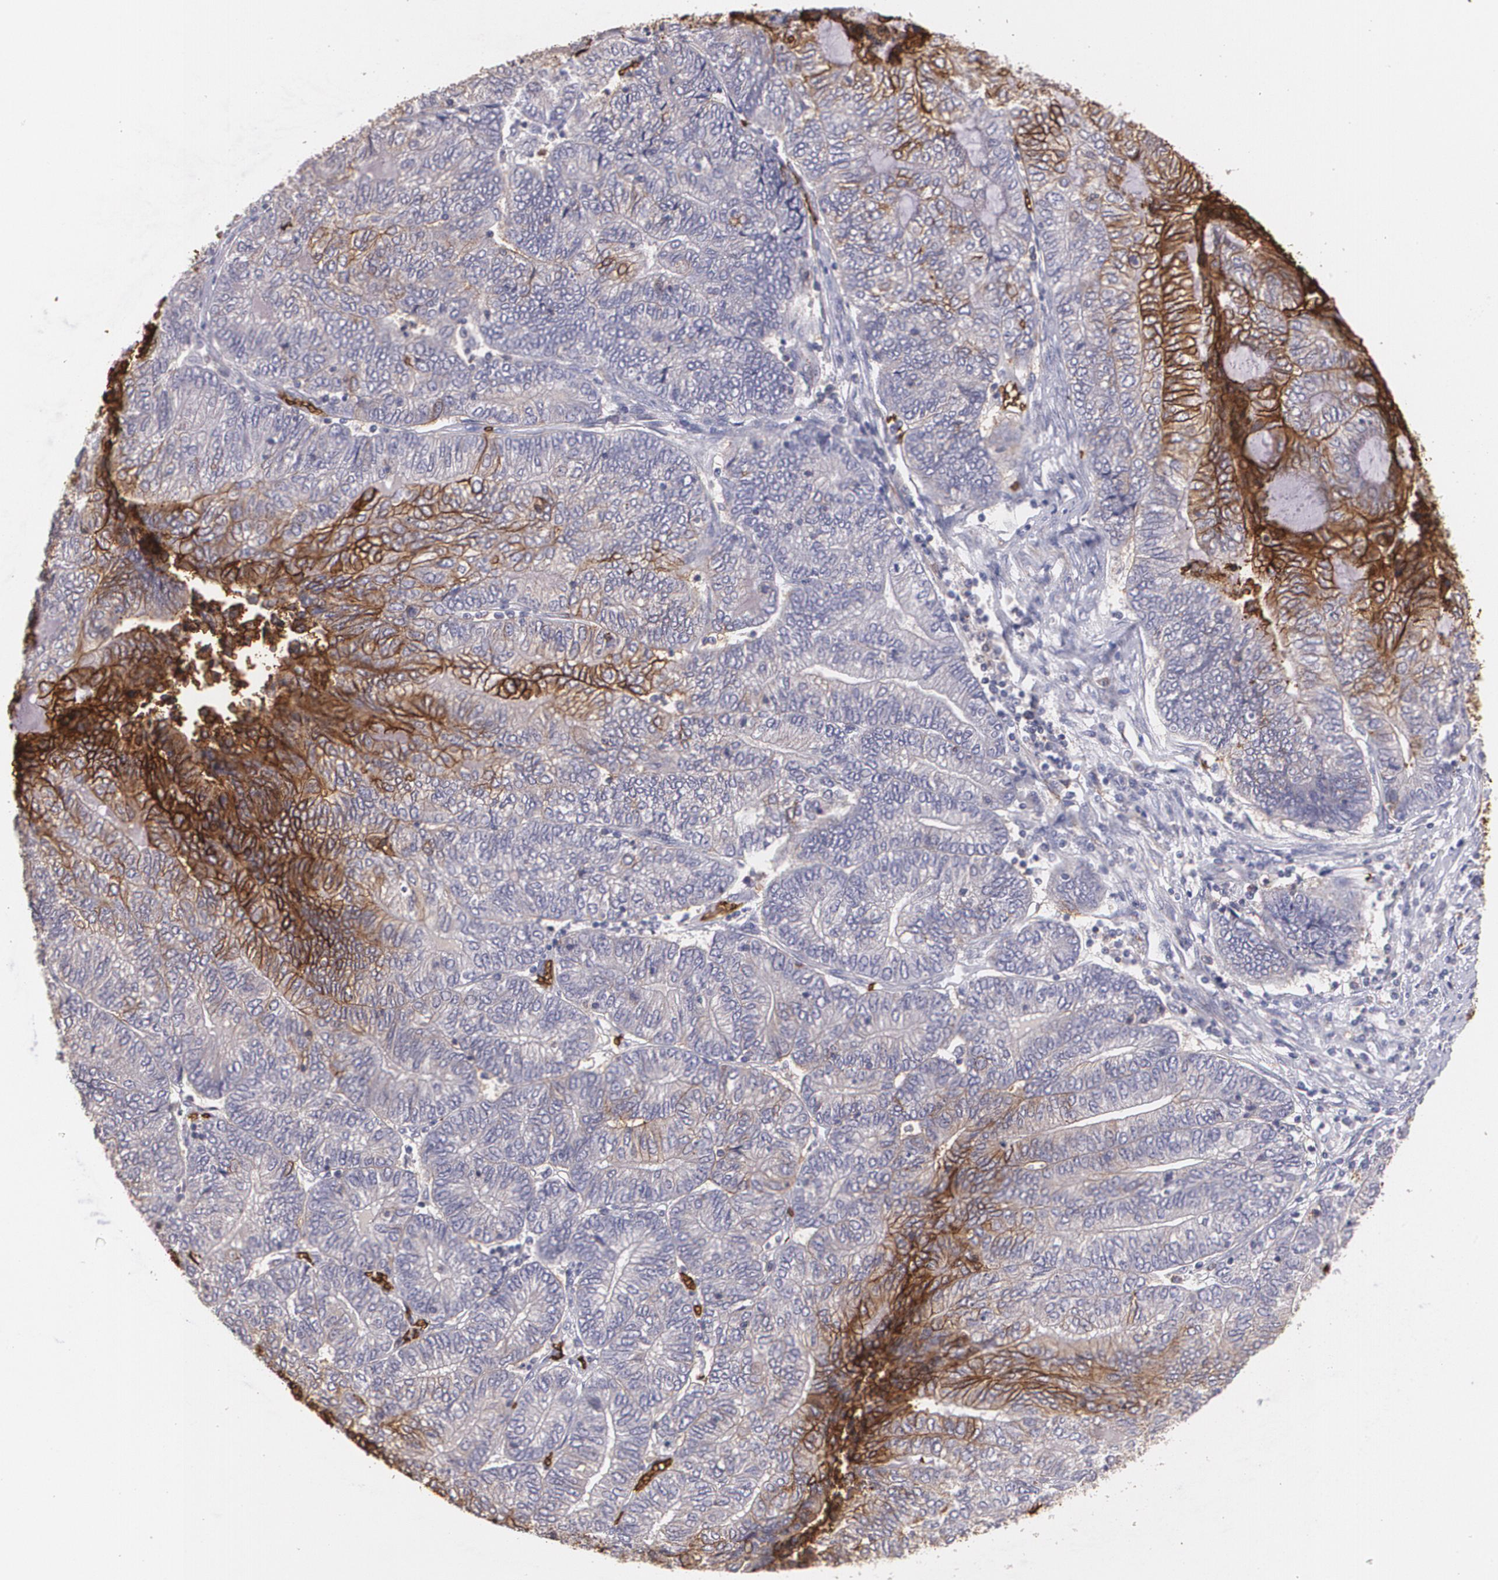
{"staining": {"intensity": "strong", "quantity": "<25%", "location": "cytoplasmic/membranous"}, "tissue": "endometrial cancer", "cell_type": "Tumor cells", "image_type": "cancer", "snomed": [{"axis": "morphology", "description": "Adenocarcinoma, NOS"}, {"axis": "topography", "description": "Uterus"}, {"axis": "topography", "description": "Endometrium"}], "caption": "The photomicrograph reveals immunohistochemical staining of endometrial cancer (adenocarcinoma). There is strong cytoplasmic/membranous positivity is identified in approximately <25% of tumor cells.", "gene": "SLC2A1", "patient": {"sex": "female", "age": 70}}